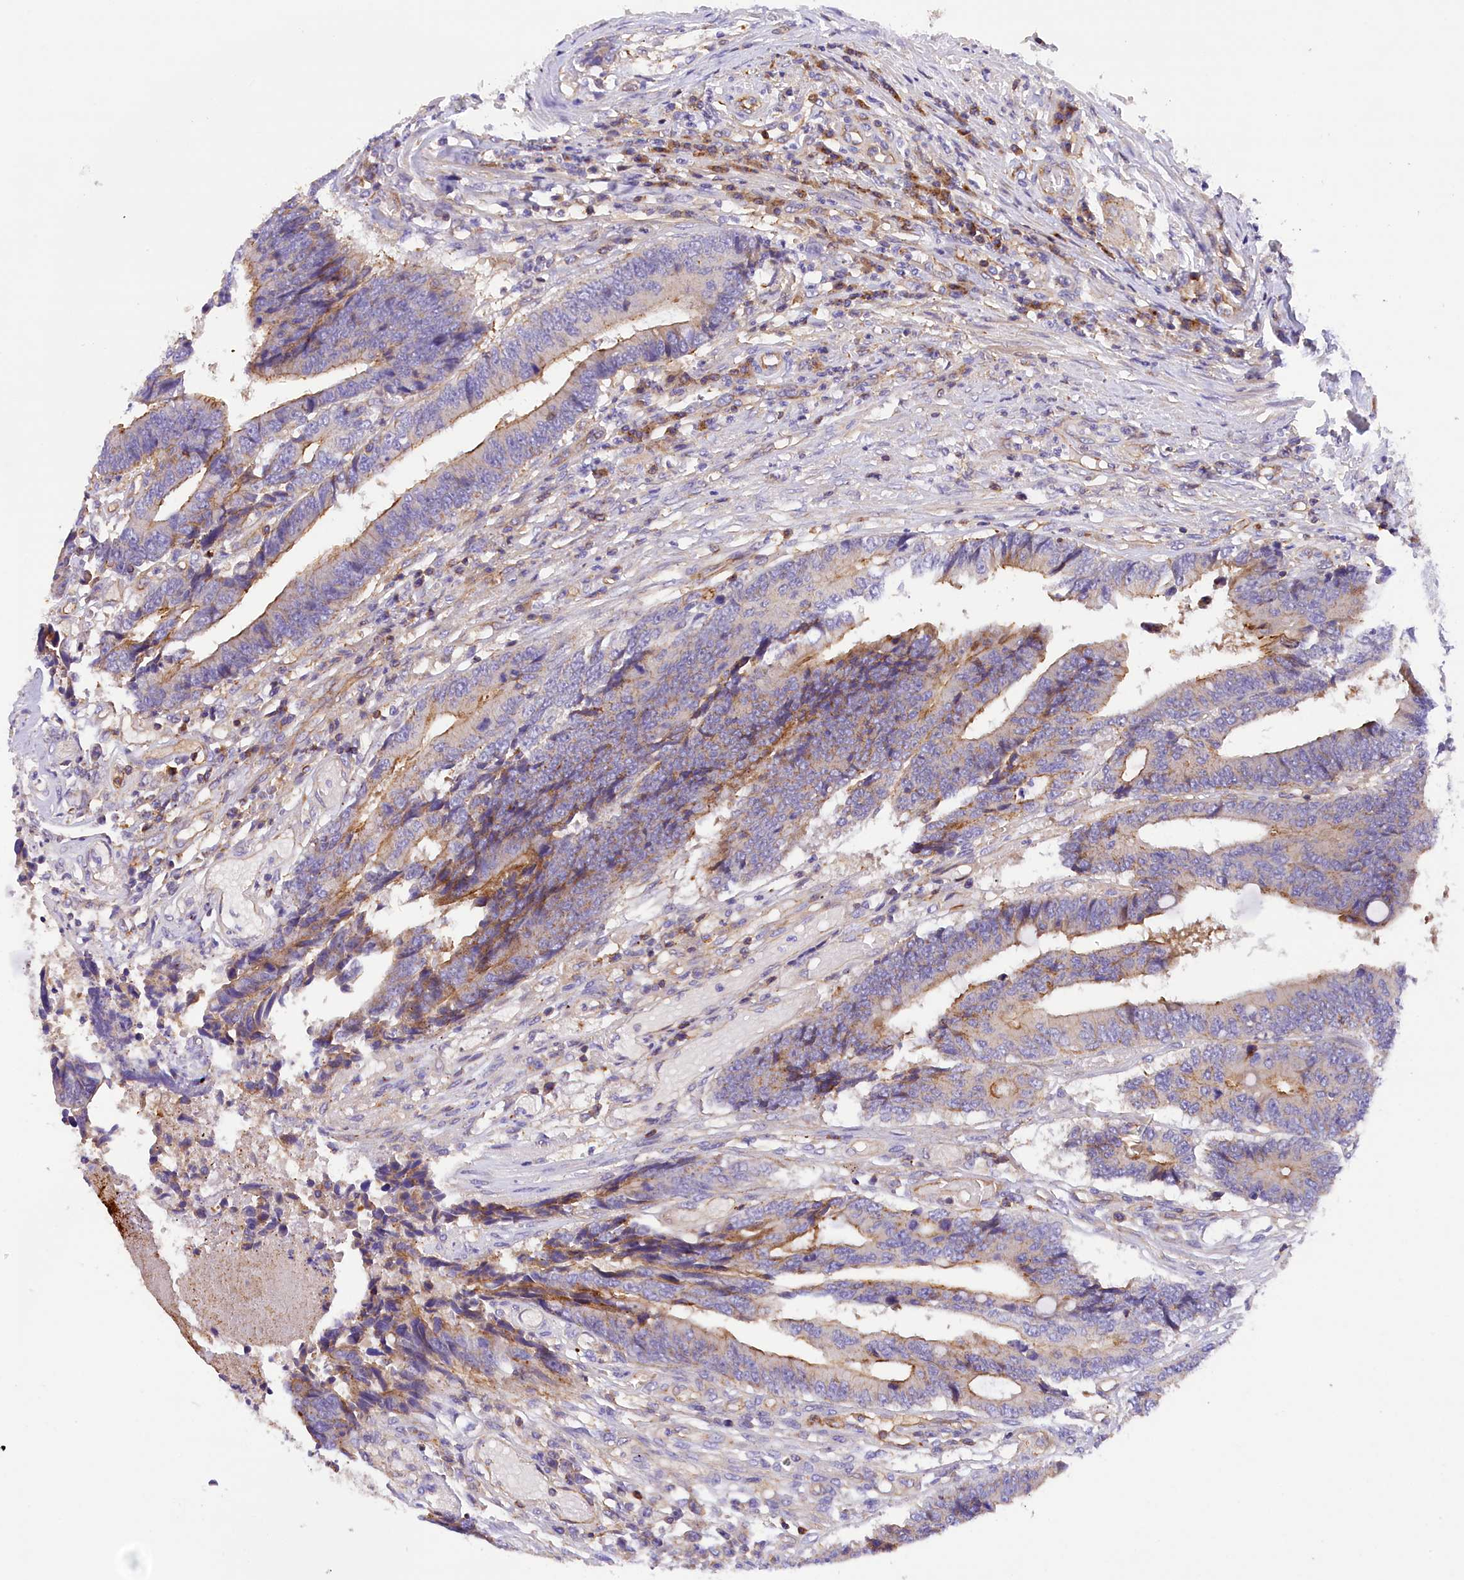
{"staining": {"intensity": "moderate", "quantity": "<25%", "location": "cytoplasmic/membranous"}, "tissue": "colorectal cancer", "cell_type": "Tumor cells", "image_type": "cancer", "snomed": [{"axis": "morphology", "description": "Adenocarcinoma, NOS"}, {"axis": "topography", "description": "Rectum"}], "caption": "Brown immunohistochemical staining in human adenocarcinoma (colorectal) exhibits moderate cytoplasmic/membranous staining in about <25% of tumor cells. The staining was performed using DAB, with brown indicating positive protein expression. Nuclei are stained blue with hematoxylin.", "gene": "FAM193A", "patient": {"sex": "male", "age": 84}}